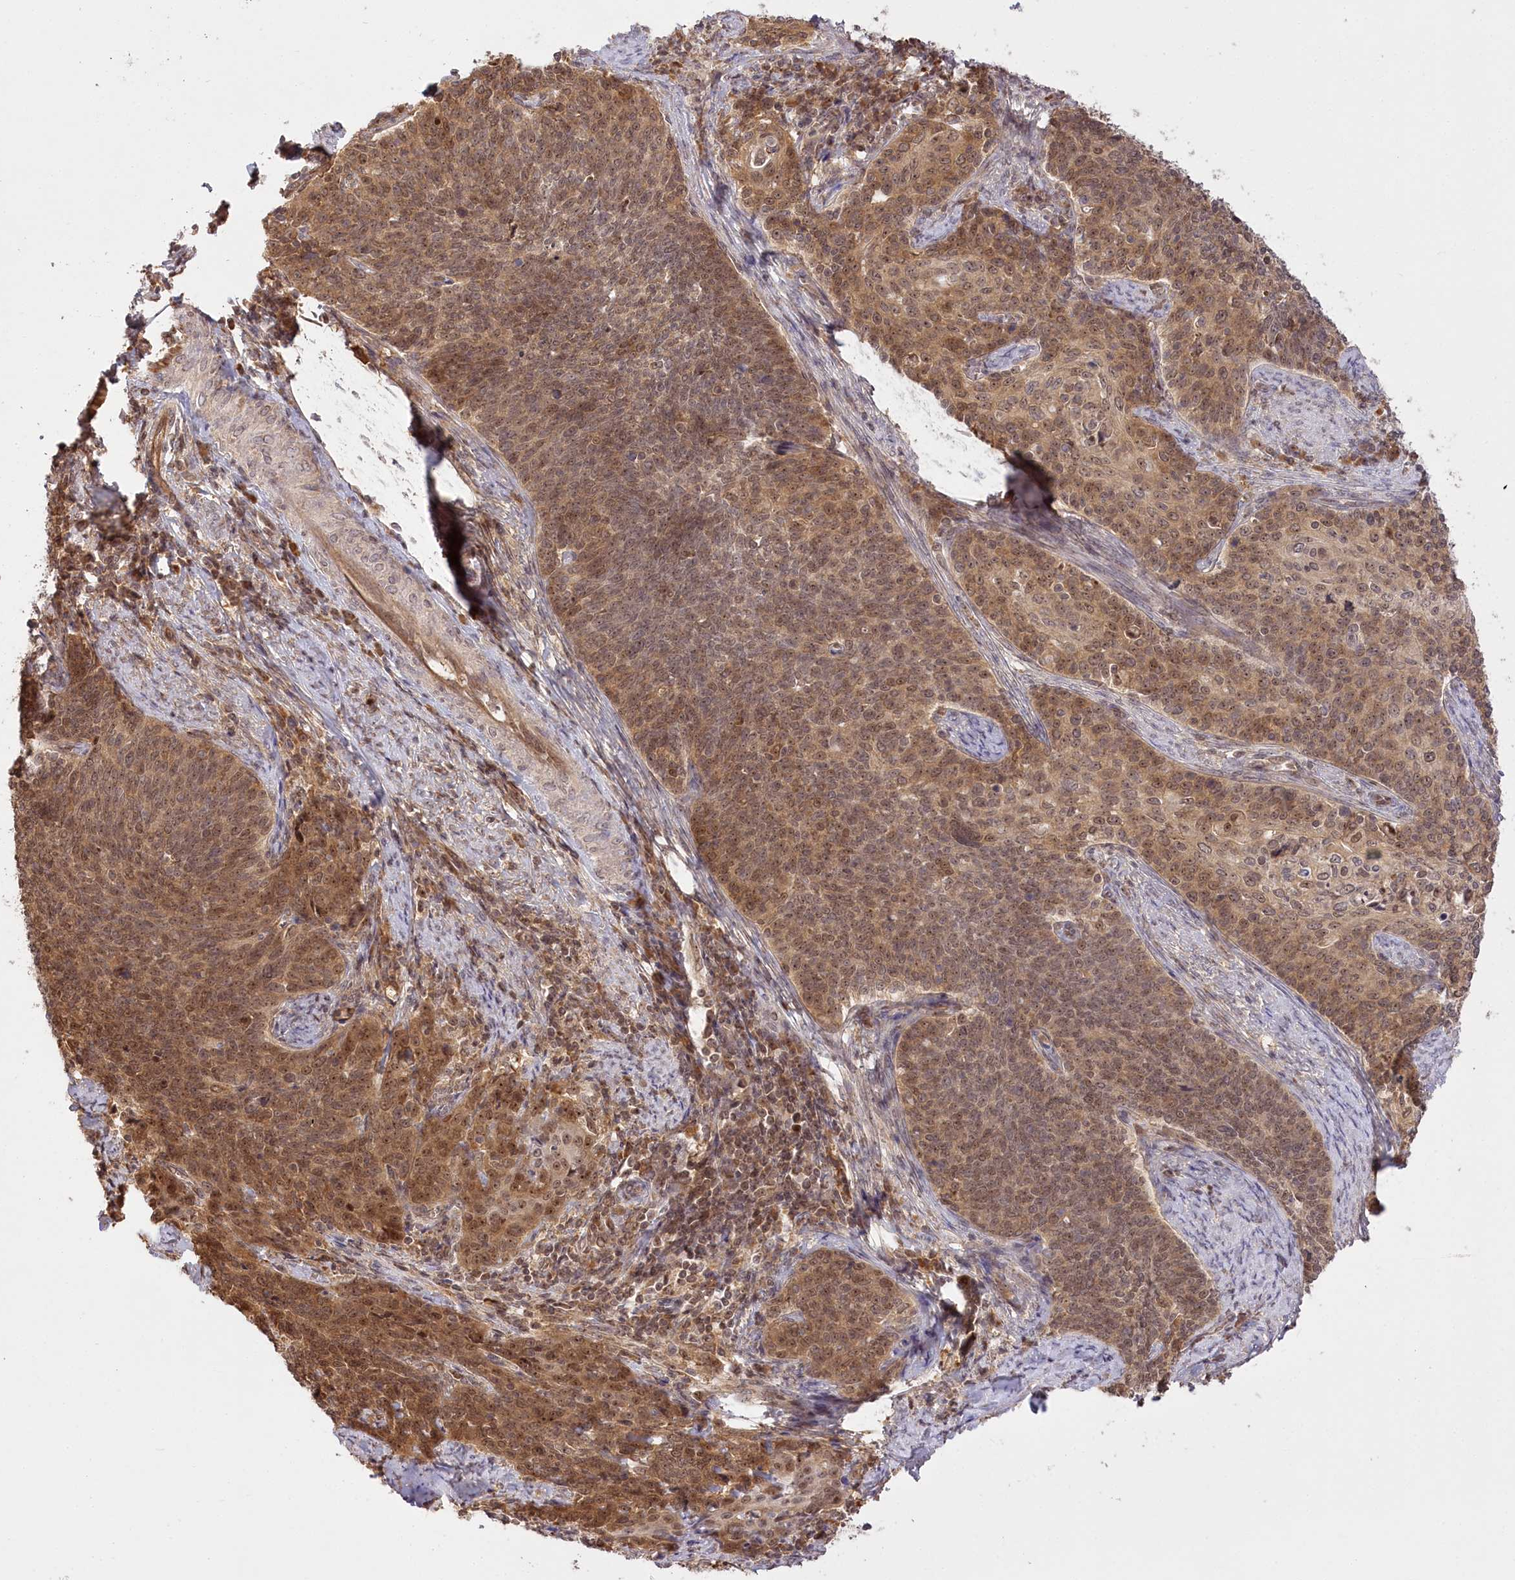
{"staining": {"intensity": "moderate", "quantity": ">75%", "location": "cytoplasmic/membranous,nuclear"}, "tissue": "cervical cancer", "cell_type": "Tumor cells", "image_type": "cancer", "snomed": [{"axis": "morphology", "description": "Squamous cell carcinoma, NOS"}, {"axis": "topography", "description": "Cervix"}], "caption": "Moderate cytoplasmic/membranous and nuclear expression is appreciated in approximately >75% of tumor cells in cervical squamous cell carcinoma.", "gene": "SERGEF", "patient": {"sex": "female", "age": 39}}